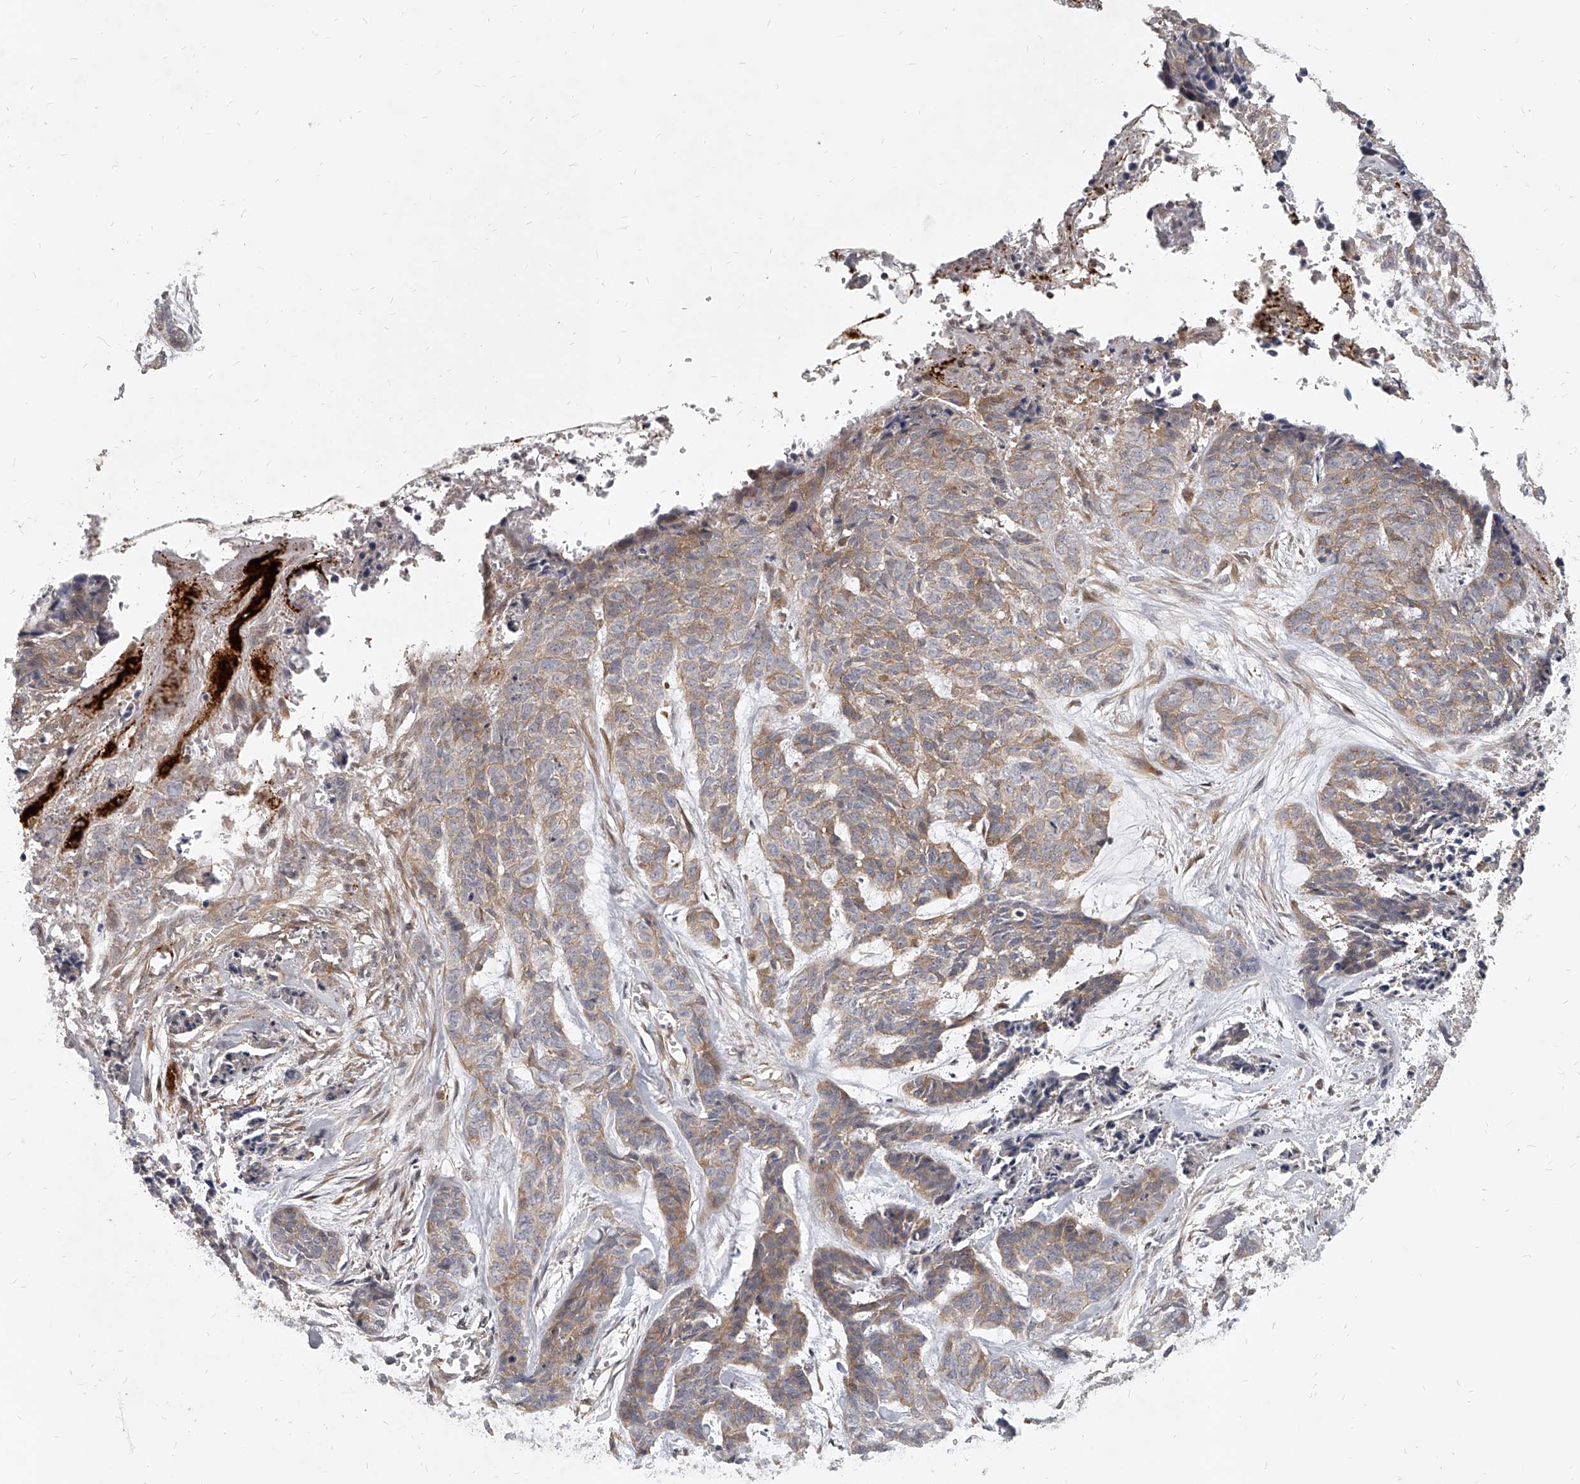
{"staining": {"intensity": "weak", "quantity": ">75%", "location": "cytoplasmic/membranous"}, "tissue": "skin cancer", "cell_type": "Tumor cells", "image_type": "cancer", "snomed": [{"axis": "morphology", "description": "Basal cell carcinoma"}, {"axis": "topography", "description": "Skin"}], "caption": "Protein staining reveals weak cytoplasmic/membranous positivity in about >75% of tumor cells in skin cancer.", "gene": "SLC37A1", "patient": {"sex": "female", "age": 64}}